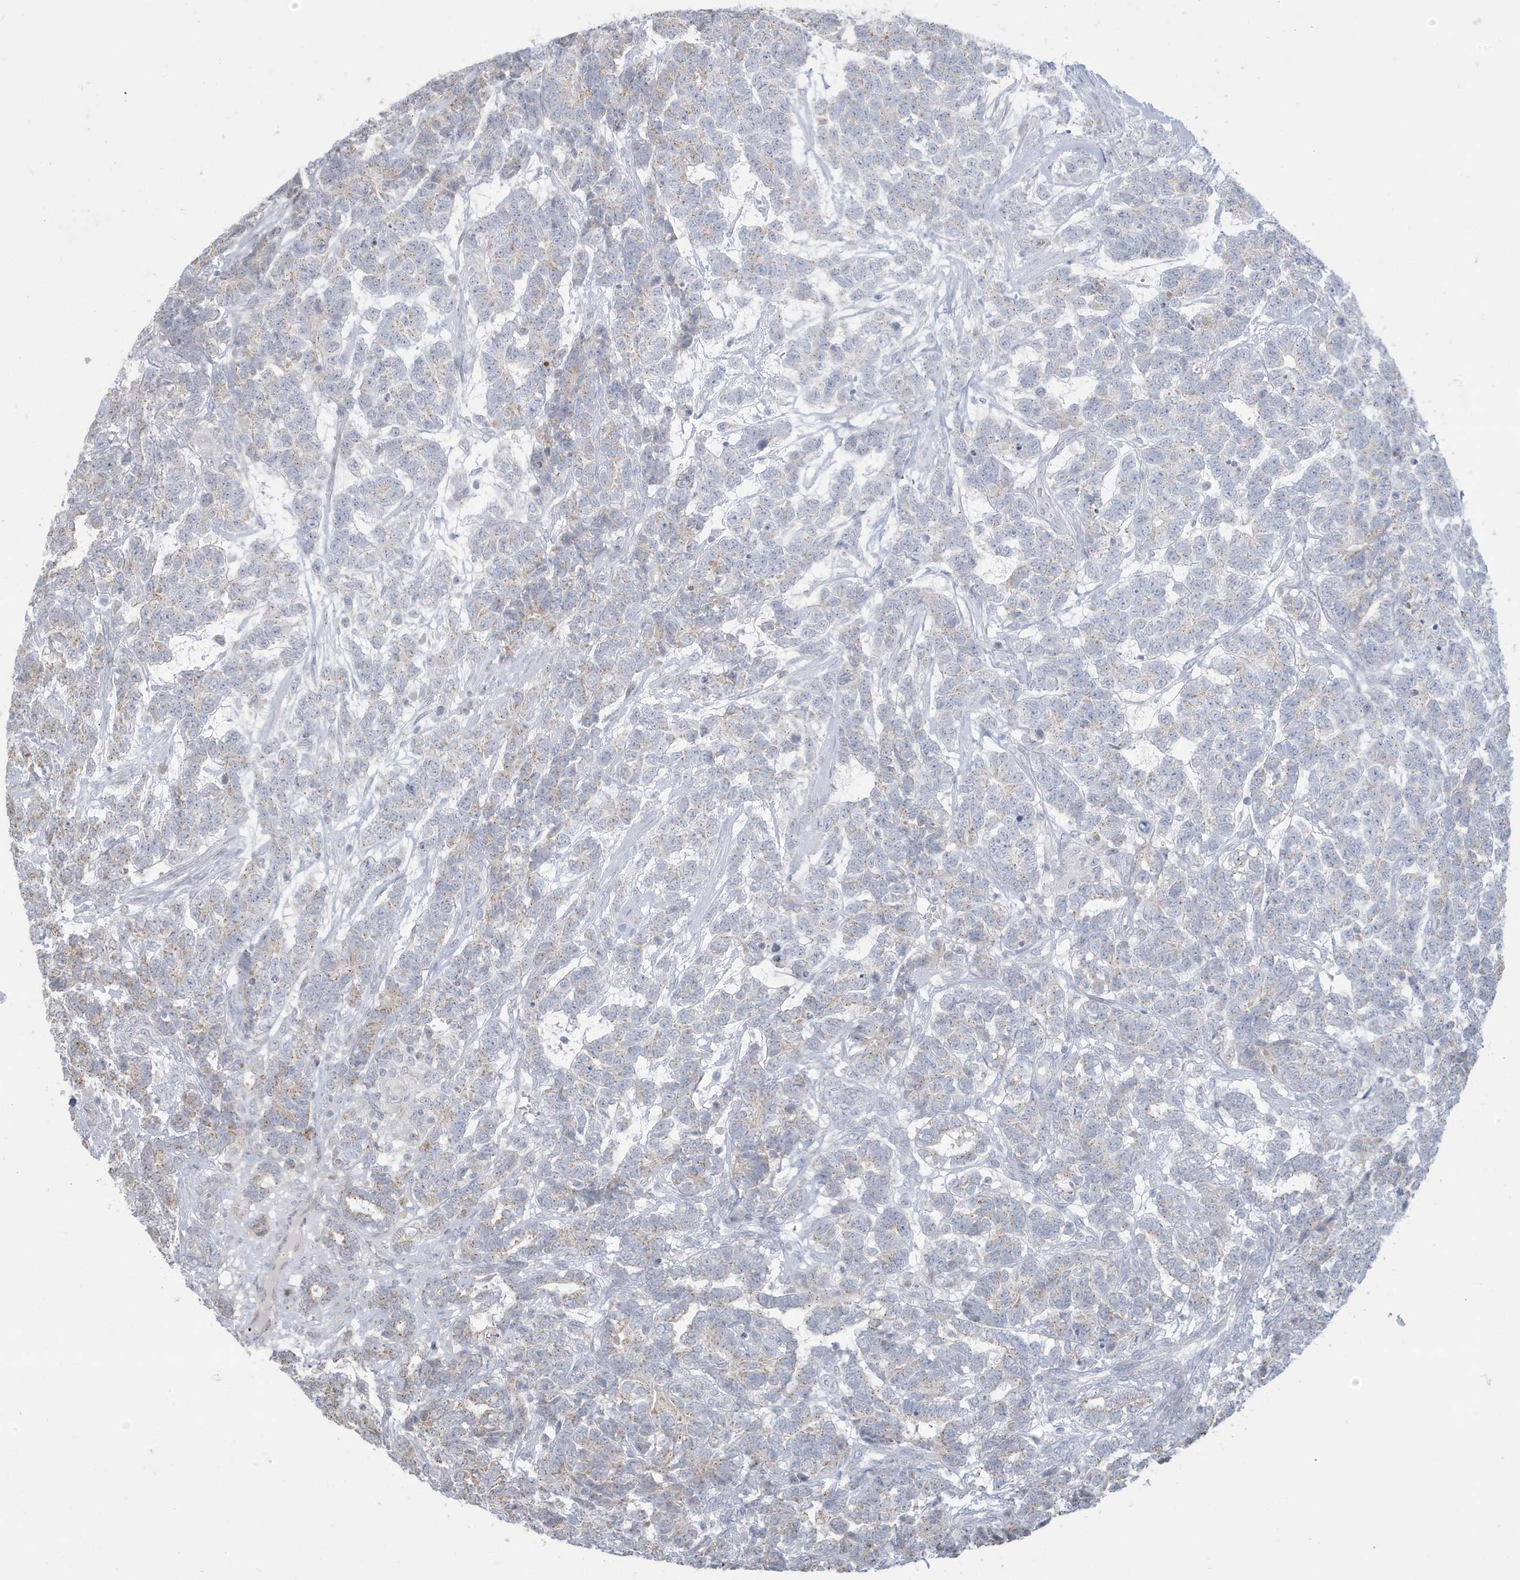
{"staining": {"intensity": "negative", "quantity": "none", "location": "none"}, "tissue": "testis cancer", "cell_type": "Tumor cells", "image_type": "cancer", "snomed": [{"axis": "morphology", "description": "Carcinoma, Embryonal, NOS"}, {"axis": "topography", "description": "Testis"}], "caption": "Immunohistochemistry histopathology image of human testis cancer stained for a protein (brown), which shows no positivity in tumor cells. Brightfield microscopy of immunohistochemistry (IHC) stained with DAB (brown) and hematoxylin (blue), captured at high magnification.", "gene": "FNDC1", "patient": {"sex": "male", "age": 26}}